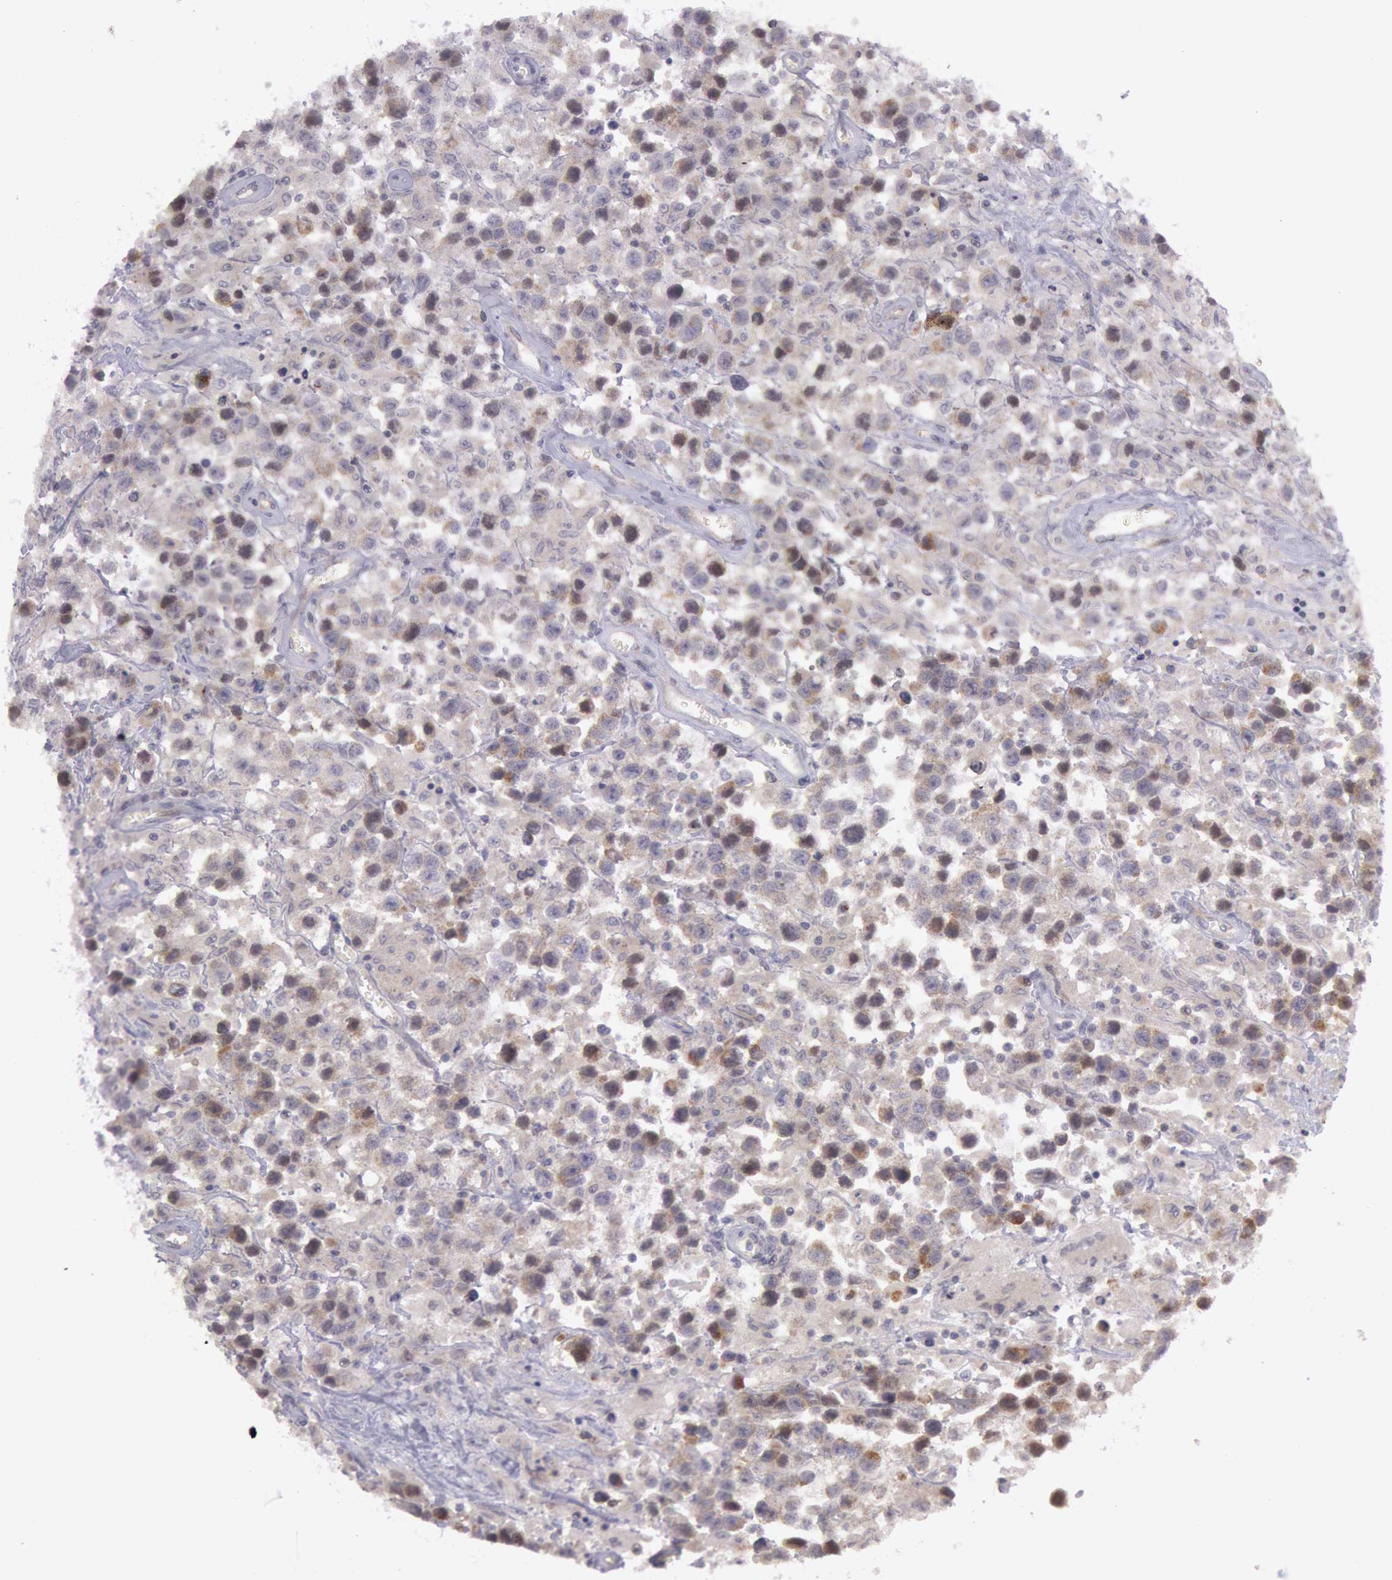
{"staining": {"intensity": "moderate", "quantity": "<25%", "location": "cytoplasmic/membranous"}, "tissue": "testis cancer", "cell_type": "Tumor cells", "image_type": "cancer", "snomed": [{"axis": "morphology", "description": "Seminoma, NOS"}, {"axis": "topography", "description": "Testis"}], "caption": "The histopathology image shows a brown stain indicating the presence of a protein in the cytoplasmic/membranous of tumor cells in testis seminoma.", "gene": "TRIB2", "patient": {"sex": "male", "age": 43}}